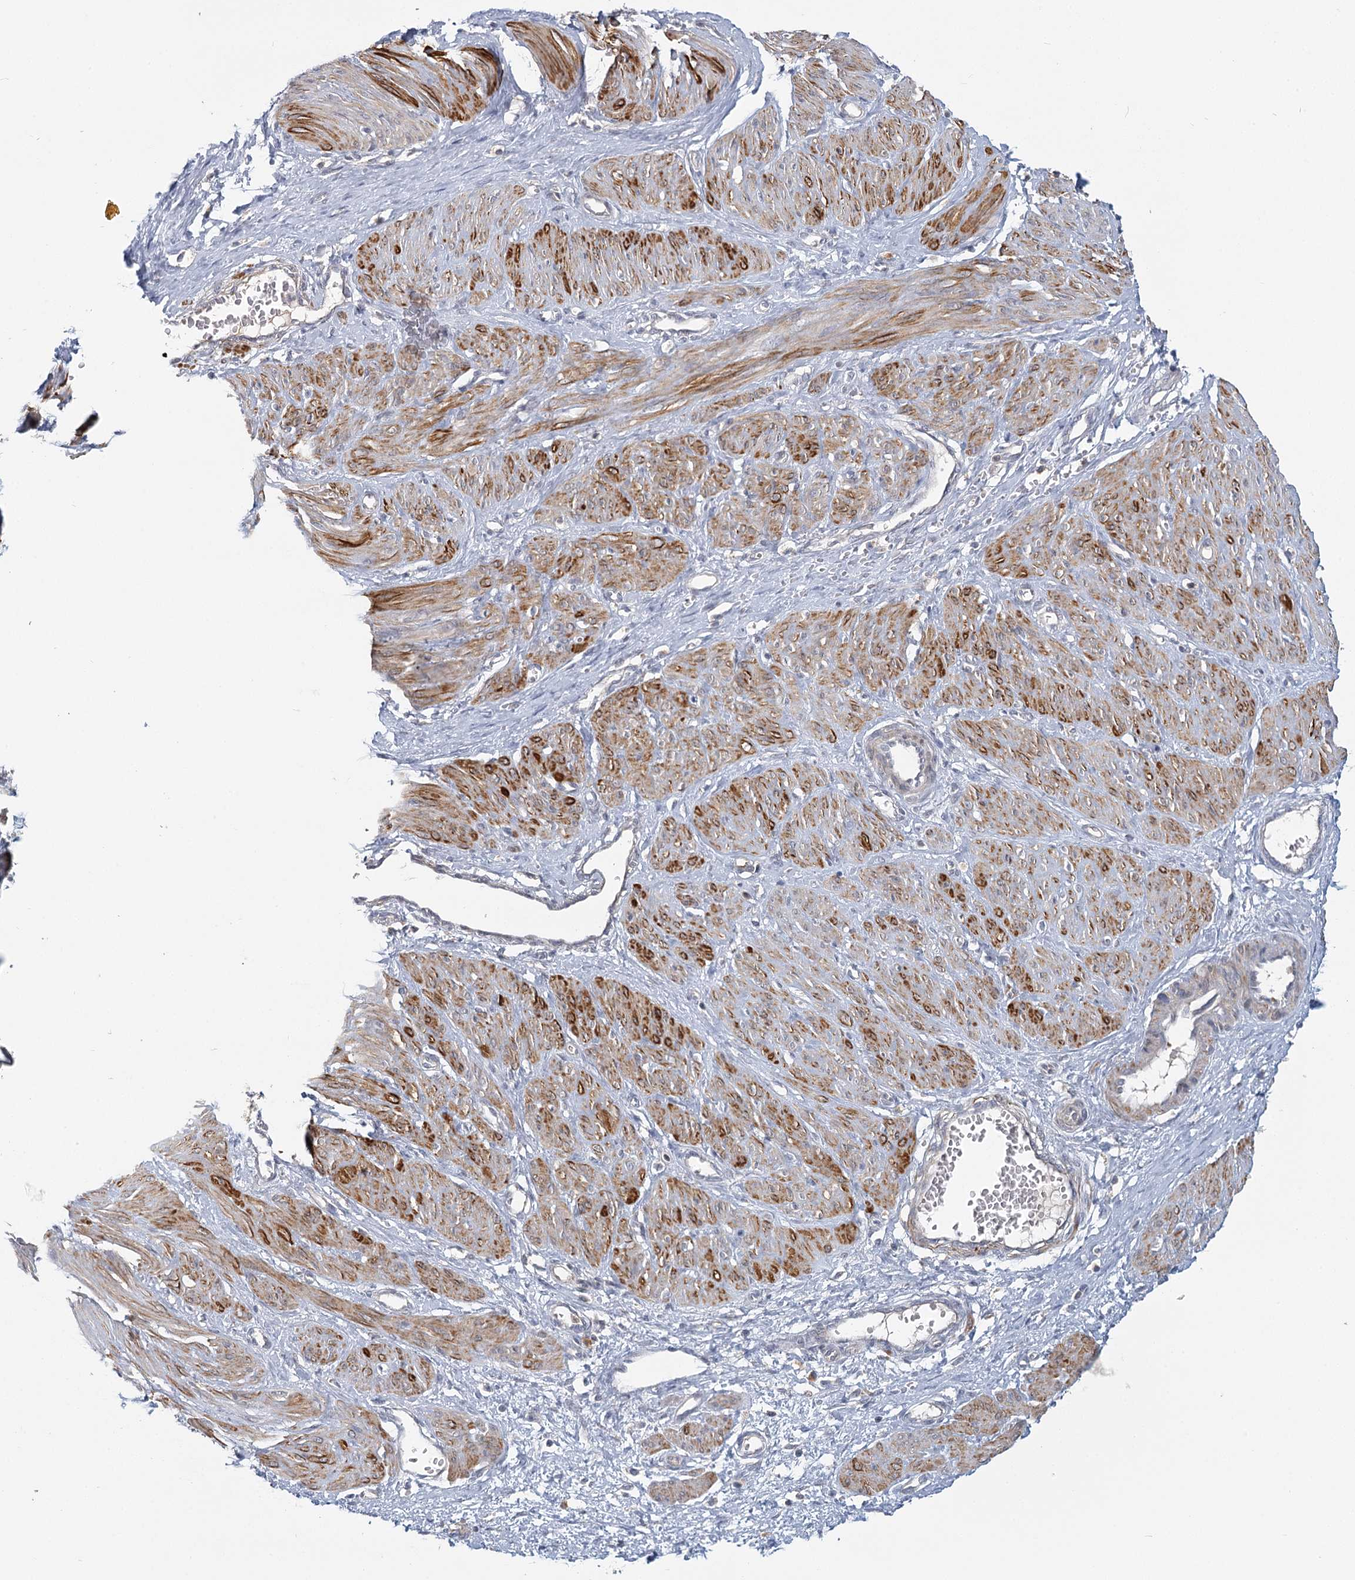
{"staining": {"intensity": "moderate", "quantity": ">75%", "location": "cytoplasmic/membranous"}, "tissue": "smooth muscle", "cell_type": "Smooth muscle cells", "image_type": "normal", "snomed": [{"axis": "morphology", "description": "Normal tissue, NOS"}, {"axis": "topography", "description": "Endometrium"}], "caption": "Unremarkable smooth muscle displays moderate cytoplasmic/membranous staining in about >75% of smooth muscle cells, visualized by immunohistochemistry. The protein of interest is shown in brown color, while the nuclei are stained blue.", "gene": "USP11", "patient": {"sex": "female", "age": 33}}